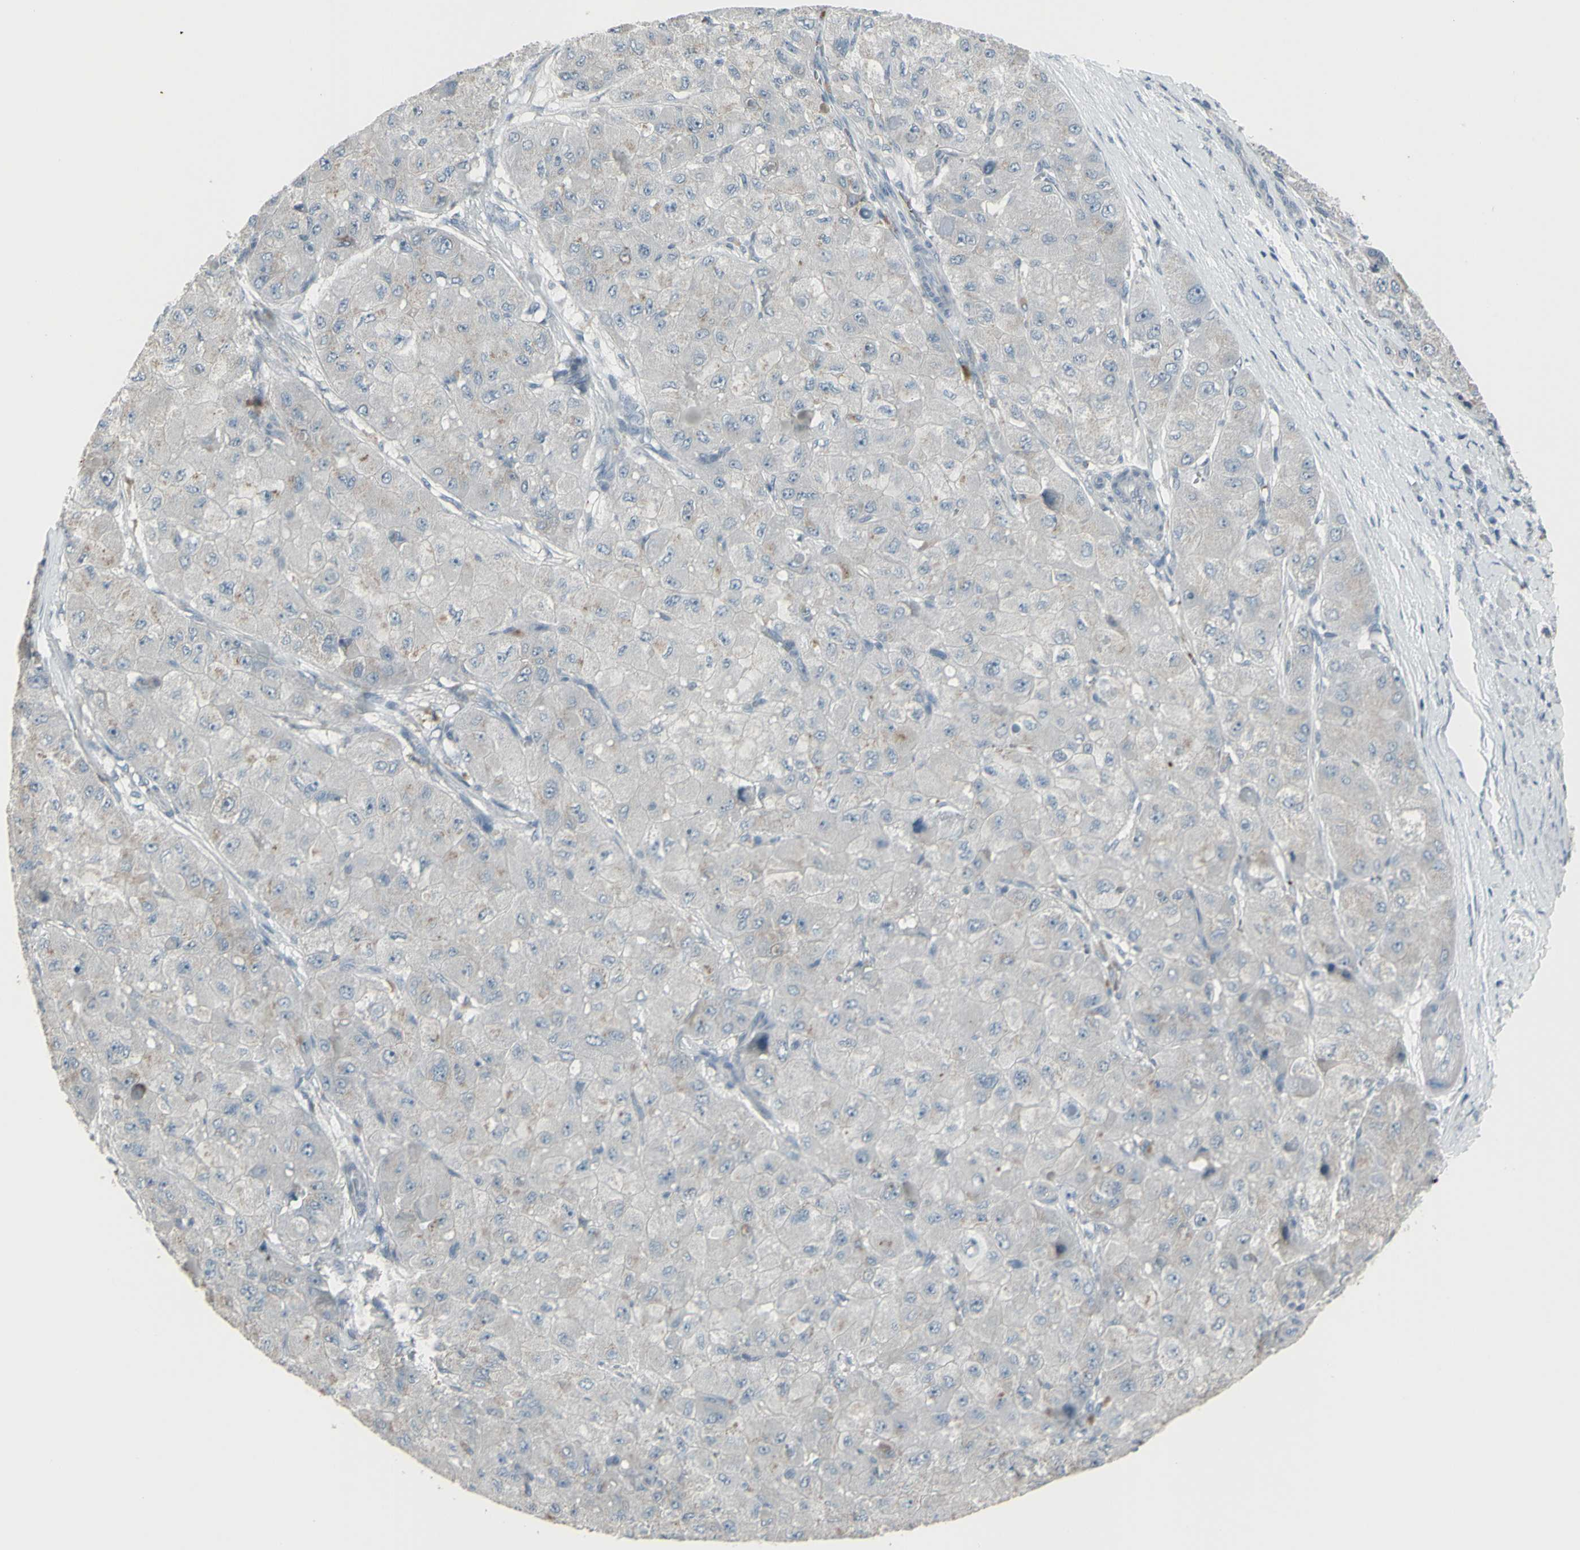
{"staining": {"intensity": "negative", "quantity": "none", "location": "none"}, "tissue": "liver cancer", "cell_type": "Tumor cells", "image_type": "cancer", "snomed": [{"axis": "morphology", "description": "Carcinoma, Hepatocellular, NOS"}, {"axis": "topography", "description": "Liver"}], "caption": "Immunohistochemistry of human liver cancer displays no positivity in tumor cells. Nuclei are stained in blue.", "gene": "CD79B", "patient": {"sex": "male", "age": 80}}